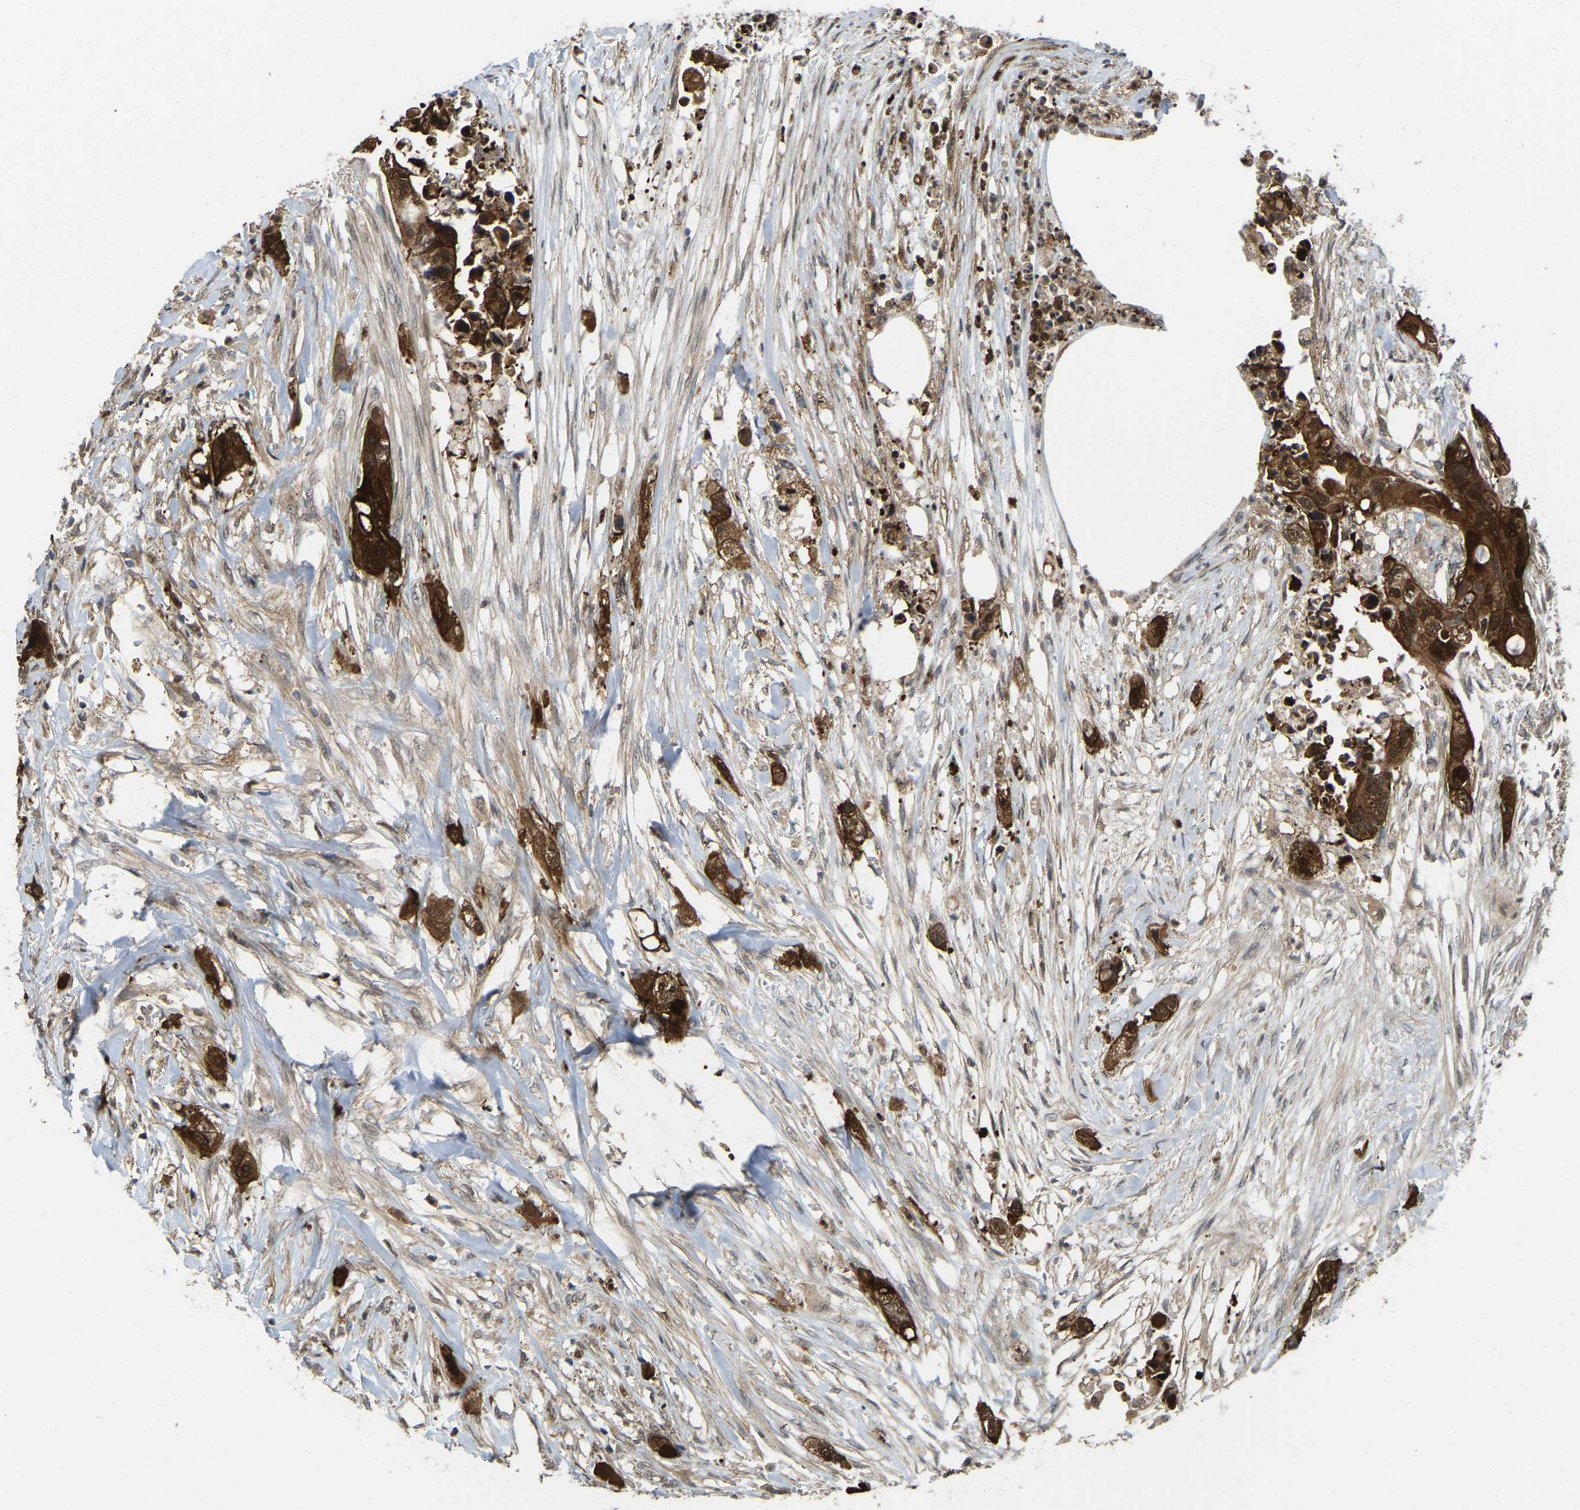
{"staining": {"intensity": "strong", "quantity": ">75%", "location": "cytoplasmic/membranous"}, "tissue": "colorectal cancer", "cell_type": "Tumor cells", "image_type": "cancer", "snomed": [{"axis": "morphology", "description": "Adenocarcinoma, NOS"}, {"axis": "topography", "description": "Colon"}], "caption": "A high-resolution histopathology image shows immunohistochemistry (IHC) staining of colorectal adenocarcinoma, which displays strong cytoplasmic/membranous staining in approximately >75% of tumor cells. The staining is performed using DAB brown chromogen to label protein expression. The nuclei are counter-stained blue using hematoxylin.", "gene": "SERPINB5", "patient": {"sex": "female", "age": 57}}